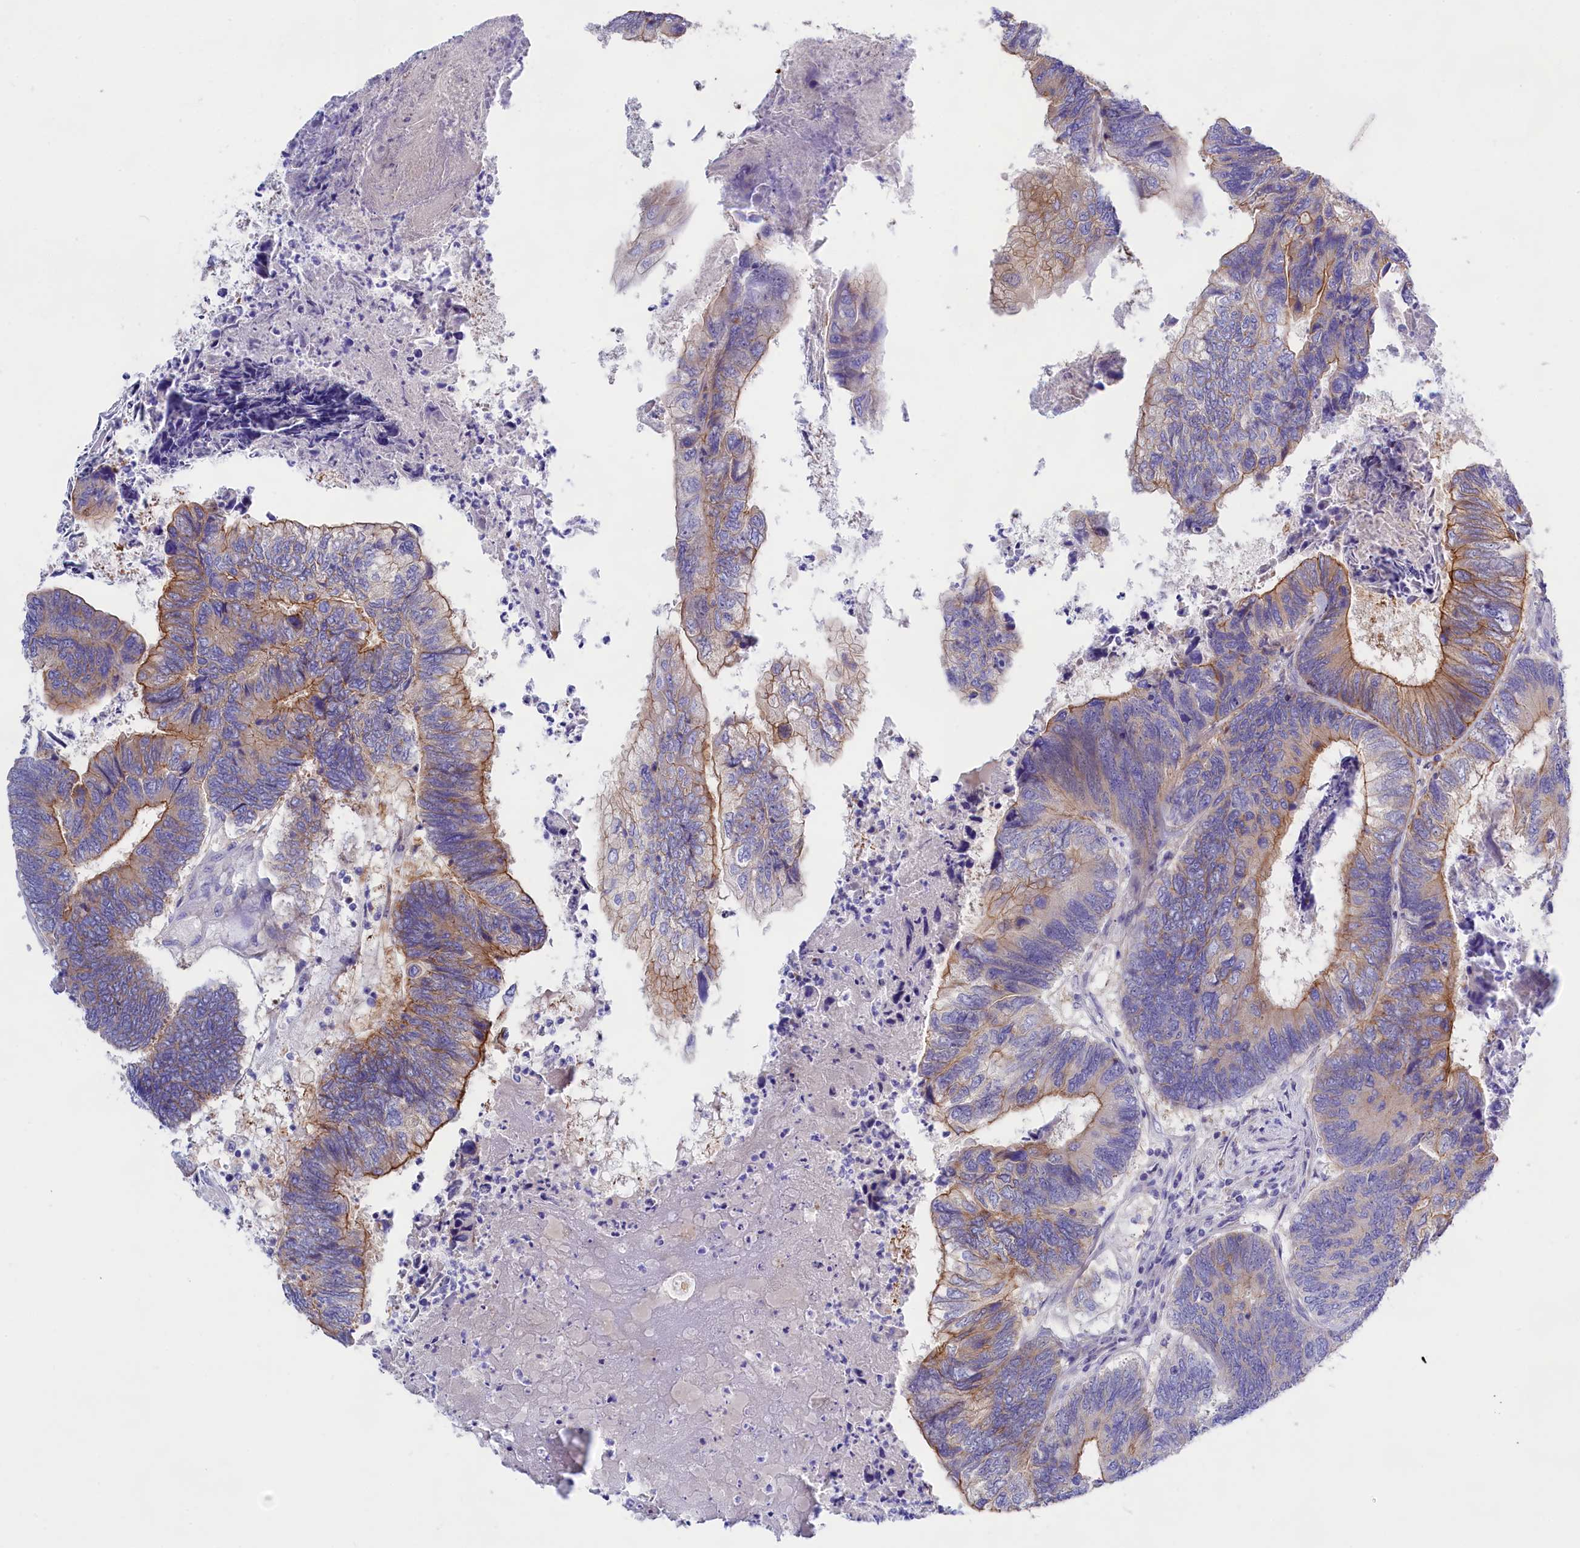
{"staining": {"intensity": "moderate", "quantity": "25%-75%", "location": "cytoplasmic/membranous"}, "tissue": "colorectal cancer", "cell_type": "Tumor cells", "image_type": "cancer", "snomed": [{"axis": "morphology", "description": "Adenocarcinoma, NOS"}, {"axis": "topography", "description": "Colon"}], "caption": "Immunohistochemistry histopathology image of neoplastic tissue: colorectal adenocarcinoma stained using immunohistochemistry (IHC) displays medium levels of moderate protein expression localized specifically in the cytoplasmic/membranous of tumor cells, appearing as a cytoplasmic/membranous brown color.", "gene": "PPP1R13L", "patient": {"sex": "female", "age": 67}}